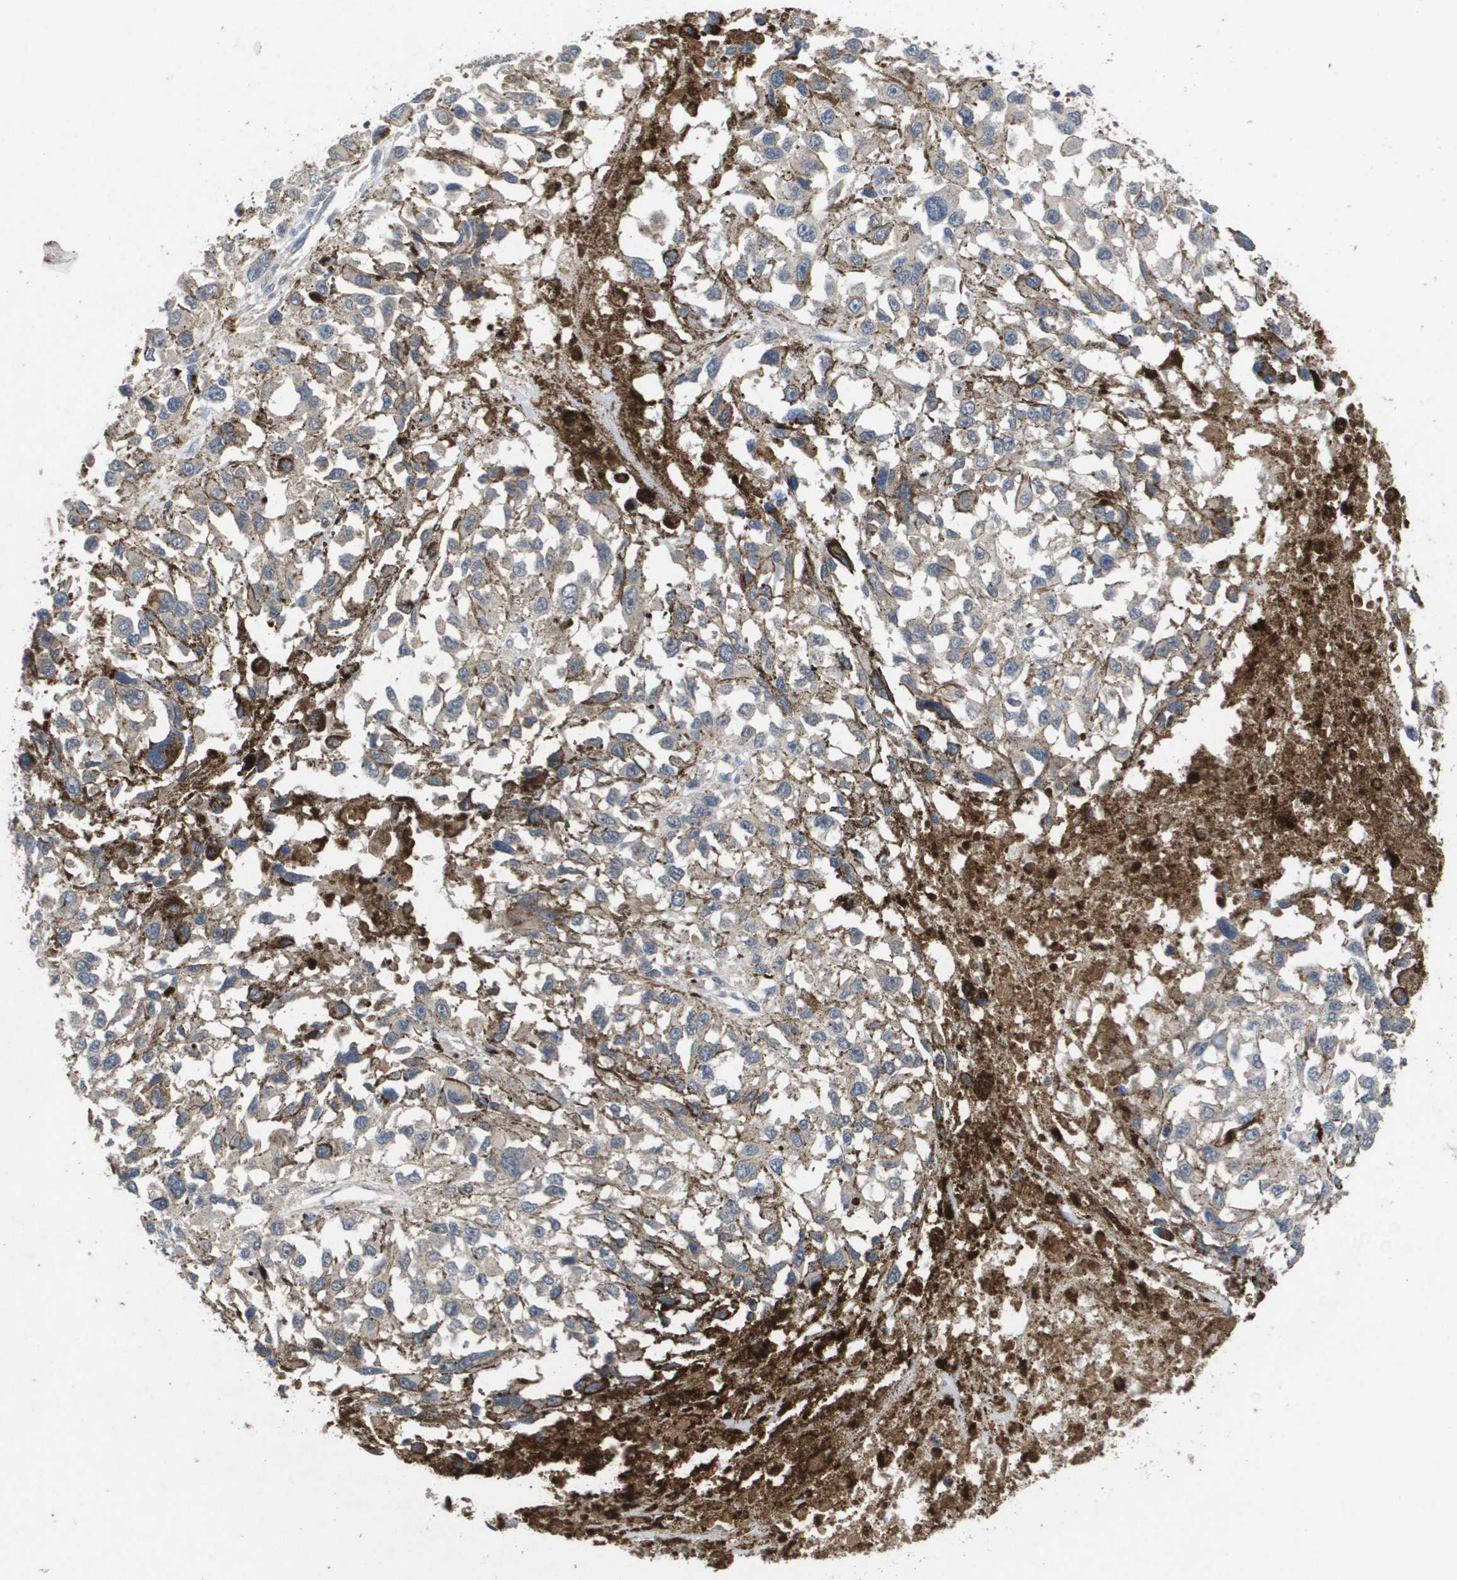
{"staining": {"intensity": "weak", "quantity": "<25%", "location": "cytoplasmic/membranous"}, "tissue": "melanoma", "cell_type": "Tumor cells", "image_type": "cancer", "snomed": [{"axis": "morphology", "description": "Malignant melanoma, Metastatic site"}, {"axis": "topography", "description": "Lymph node"}], "caption": "An image of human malignant melanoma (metastatic site) is negative for staining in tumor cells.", "gene": "PROC", "patient": {"sex": "male", "age": 59}}